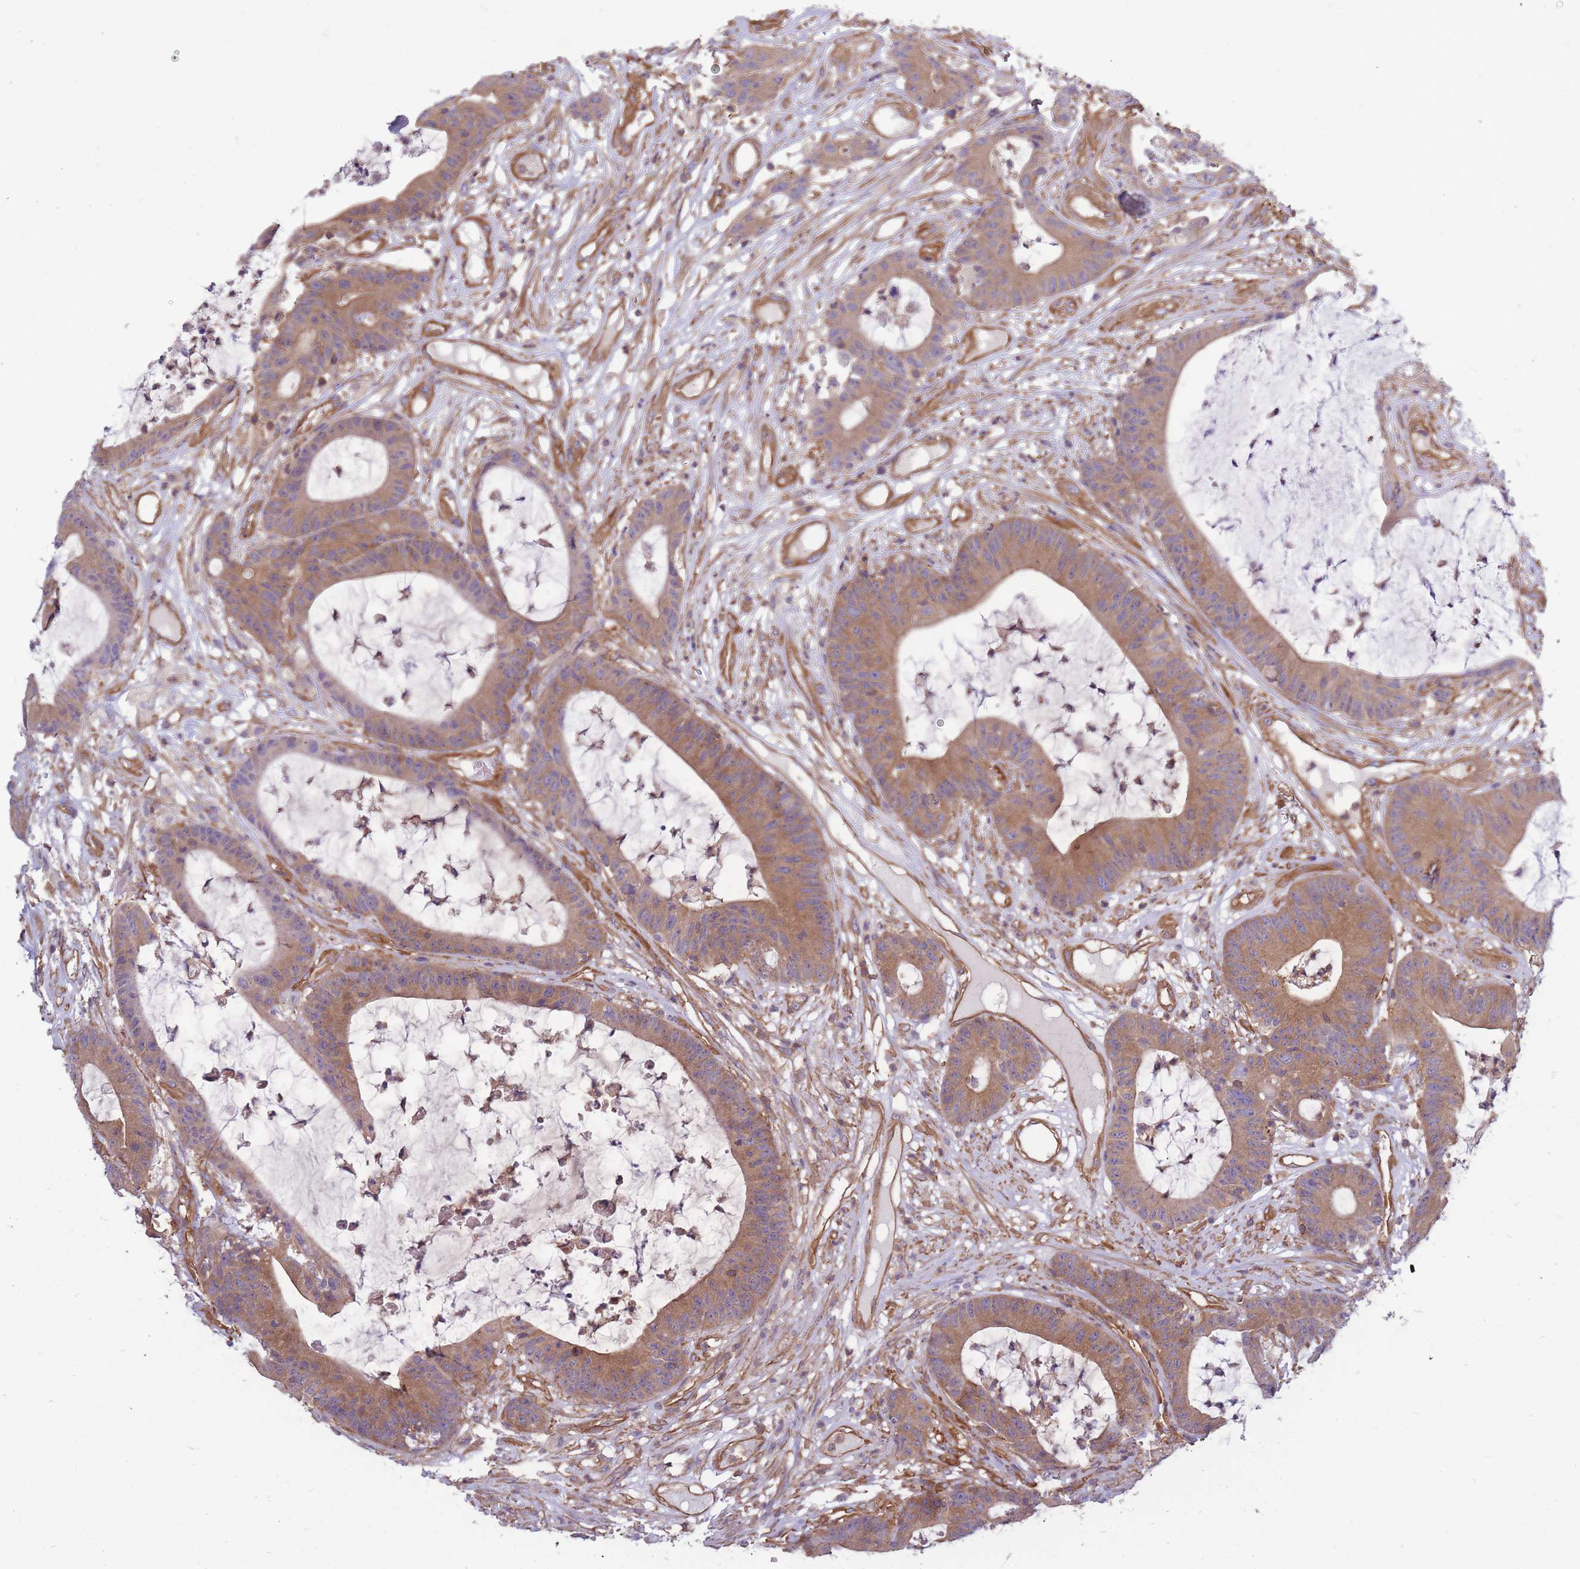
{"staining": {"intensity": "moderate", "quantity": ">75%", "location": "cytoplasmic/membranous"}, "tissue": "colorectal cancer", "cell_type": "Tumor cells", "image_type": "cancer", "snomed": [{"axis": "morphology", "description": "Adenocarcinoma, NOS"}, {"axis": "topography", "description": "Colon"}], "caption": "This histopathology image reveals adenocarcinoma (colorectal) stained with immunohistochemistry (IHC) to label a protein in brown. The cytoplasmic/membranous of tumor cells show moderate positivity for the protein. Nuclei are counter-stained blue.", "gene": "GGA1", "patient": {"sex": "female", "age": 84}}